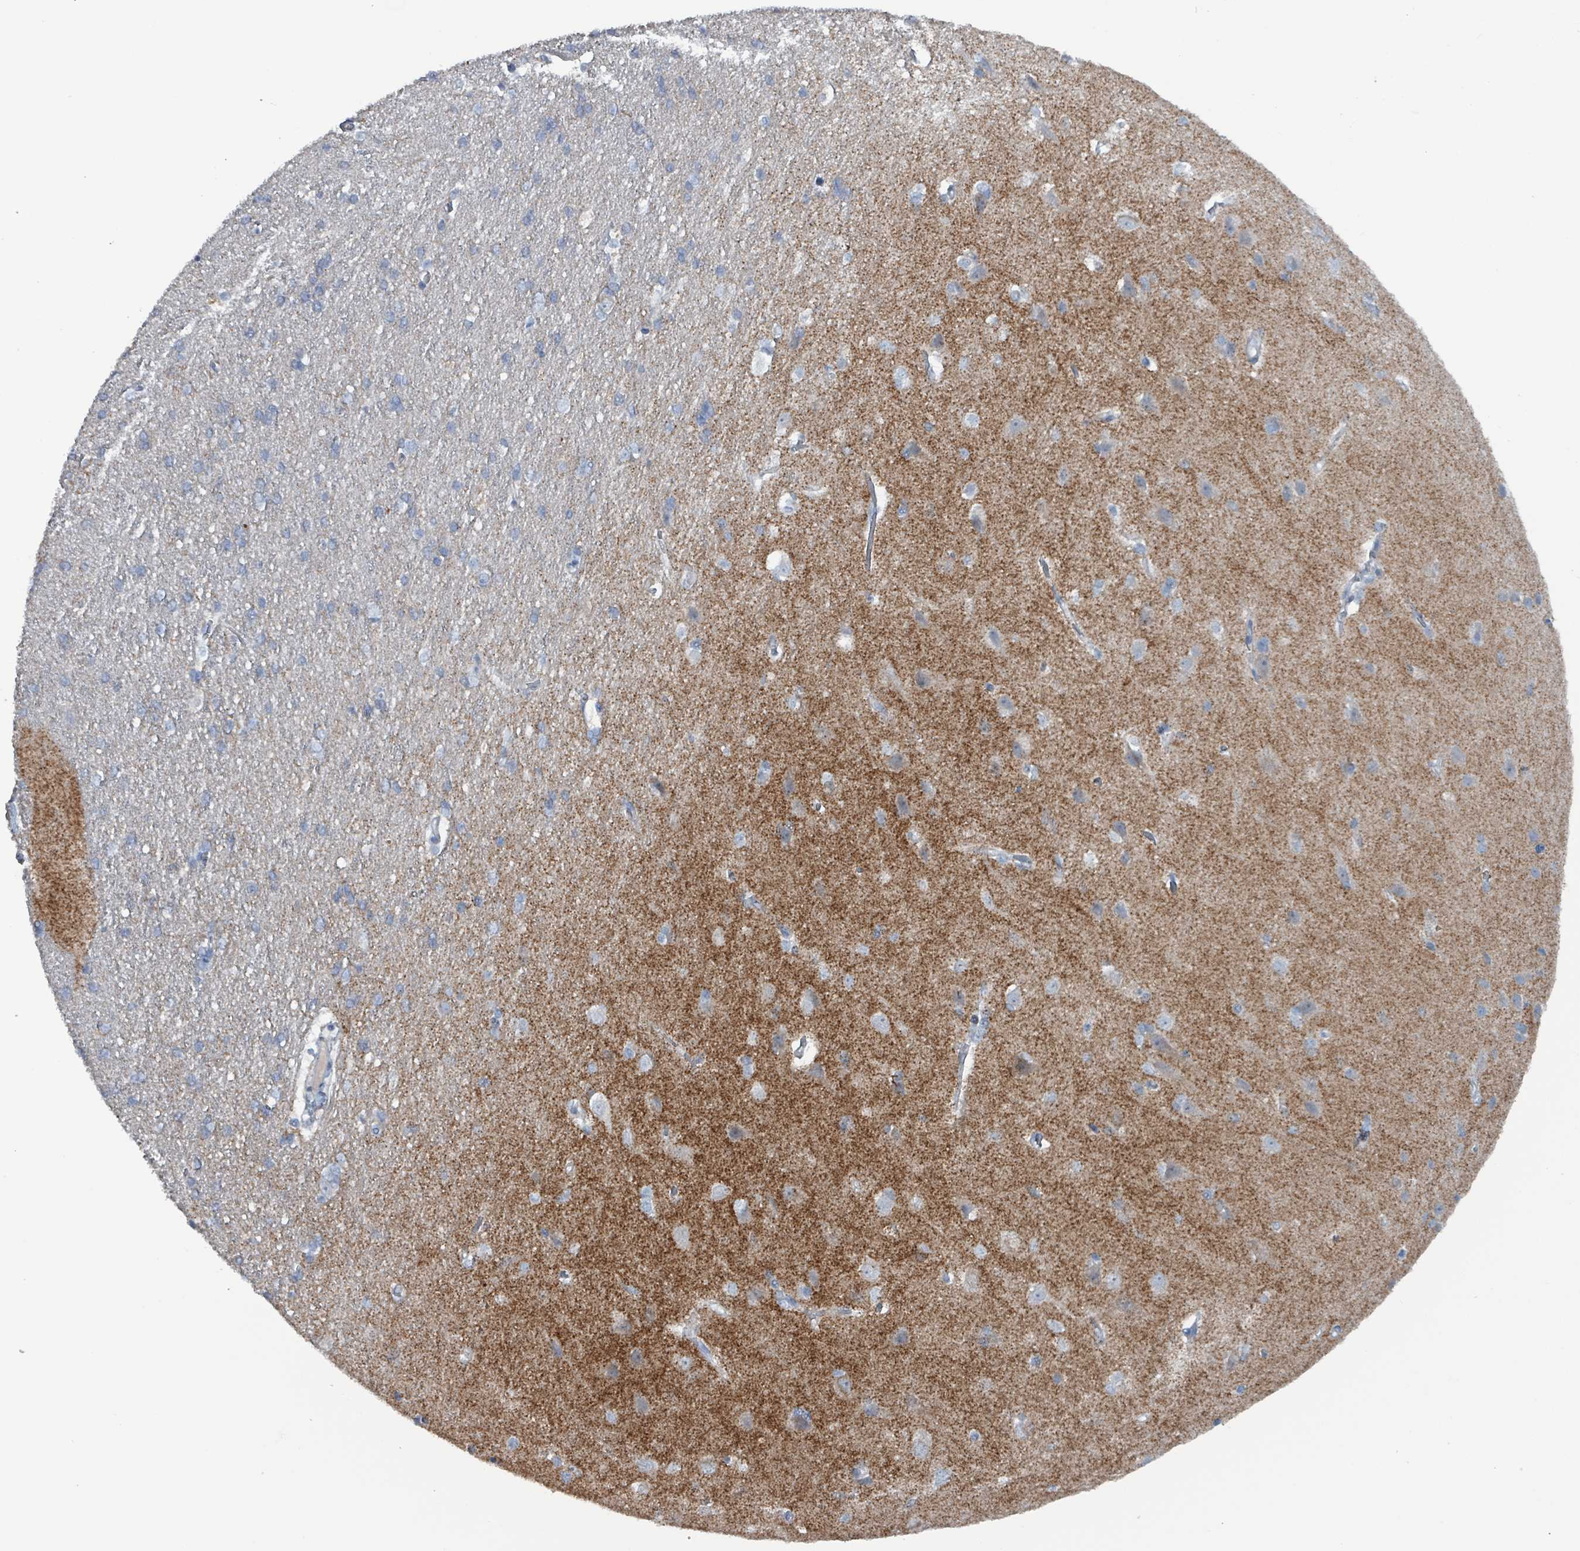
{"staining": {"intensity": "negative", "quantity": "none", "location": "none"}, "tissue": "cerebral cortex", "cell_type": "Endothelial cells", "image_type": "normal", "snomed": [{"axis": "morphology", "description": "Normal tissue, NOS"}, {"axis": "topography", "description": "Cerebral cortex"}], "caption": "Image shows no protein staining in endothelial cells of benign cerebral cortex. The staining was performed using DAB (3,3'-diaminobenzidine) to visualize the protein expression in brown, while the nuclei were stained in blue with hematoxylin (Magnification: 20x).", "gene": "TAAR5", "patient": {"sex": "male", "age": 37}}